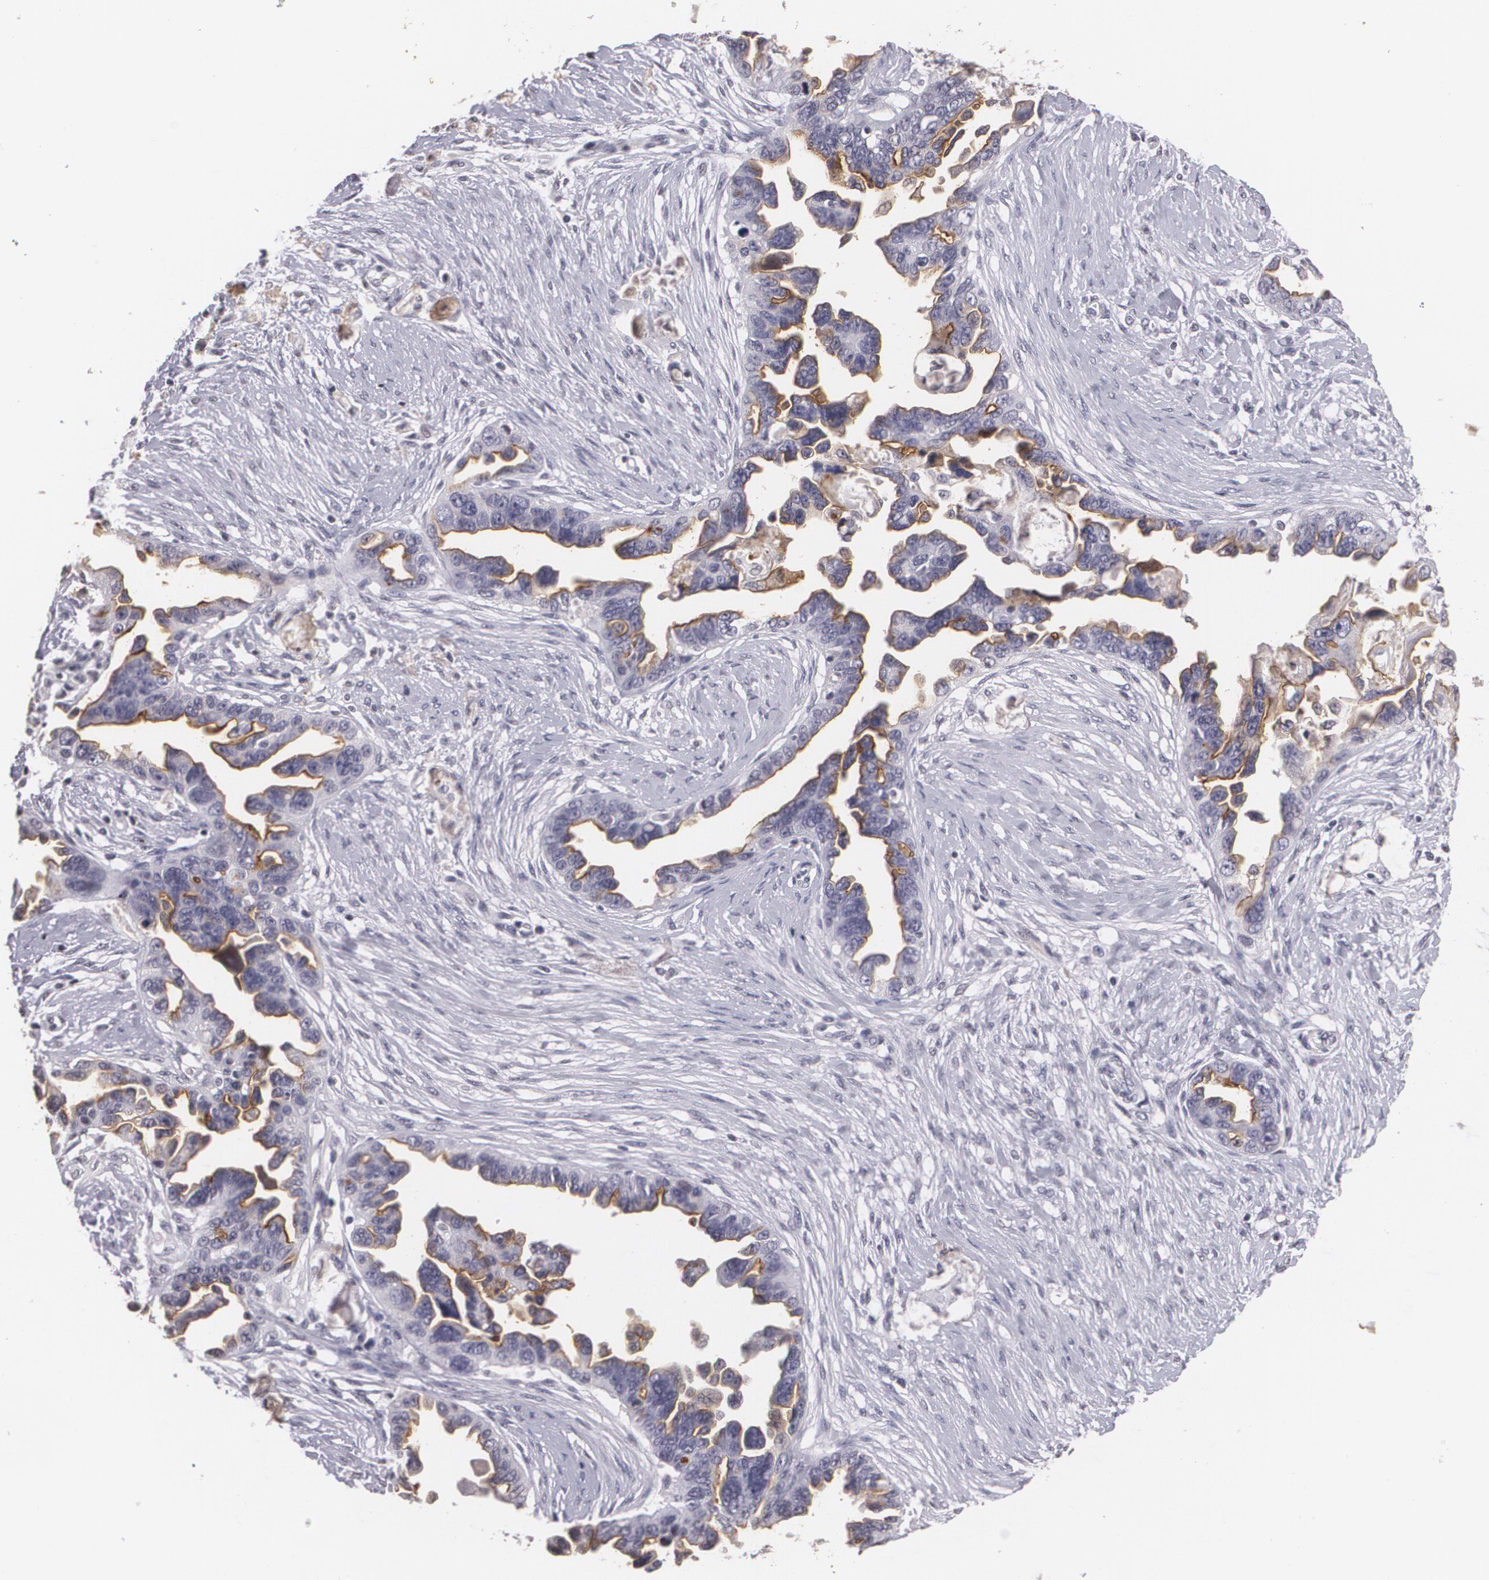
{"staining": {"intensity": "moderate", "quantity": "25%-75%", "location": "cytoplasmic/membranous"}, "tissue": "ovarian cancer", "cell_type": "Tumor cells", "image_type": "cancer", "snomed": [{"axis": "morphology", "description": "Cystadenocarcinoma, serous, NOS"}, {"axis": "topography", "description": "Ovary"}], "caption": "Ovarian cancer (serous cystadenocarcinoma) stained with a protein marker demonstrates moderate staining in tumor cells.", "gene": "MUC1", "patient": {"sex": "female", "age": 63}}